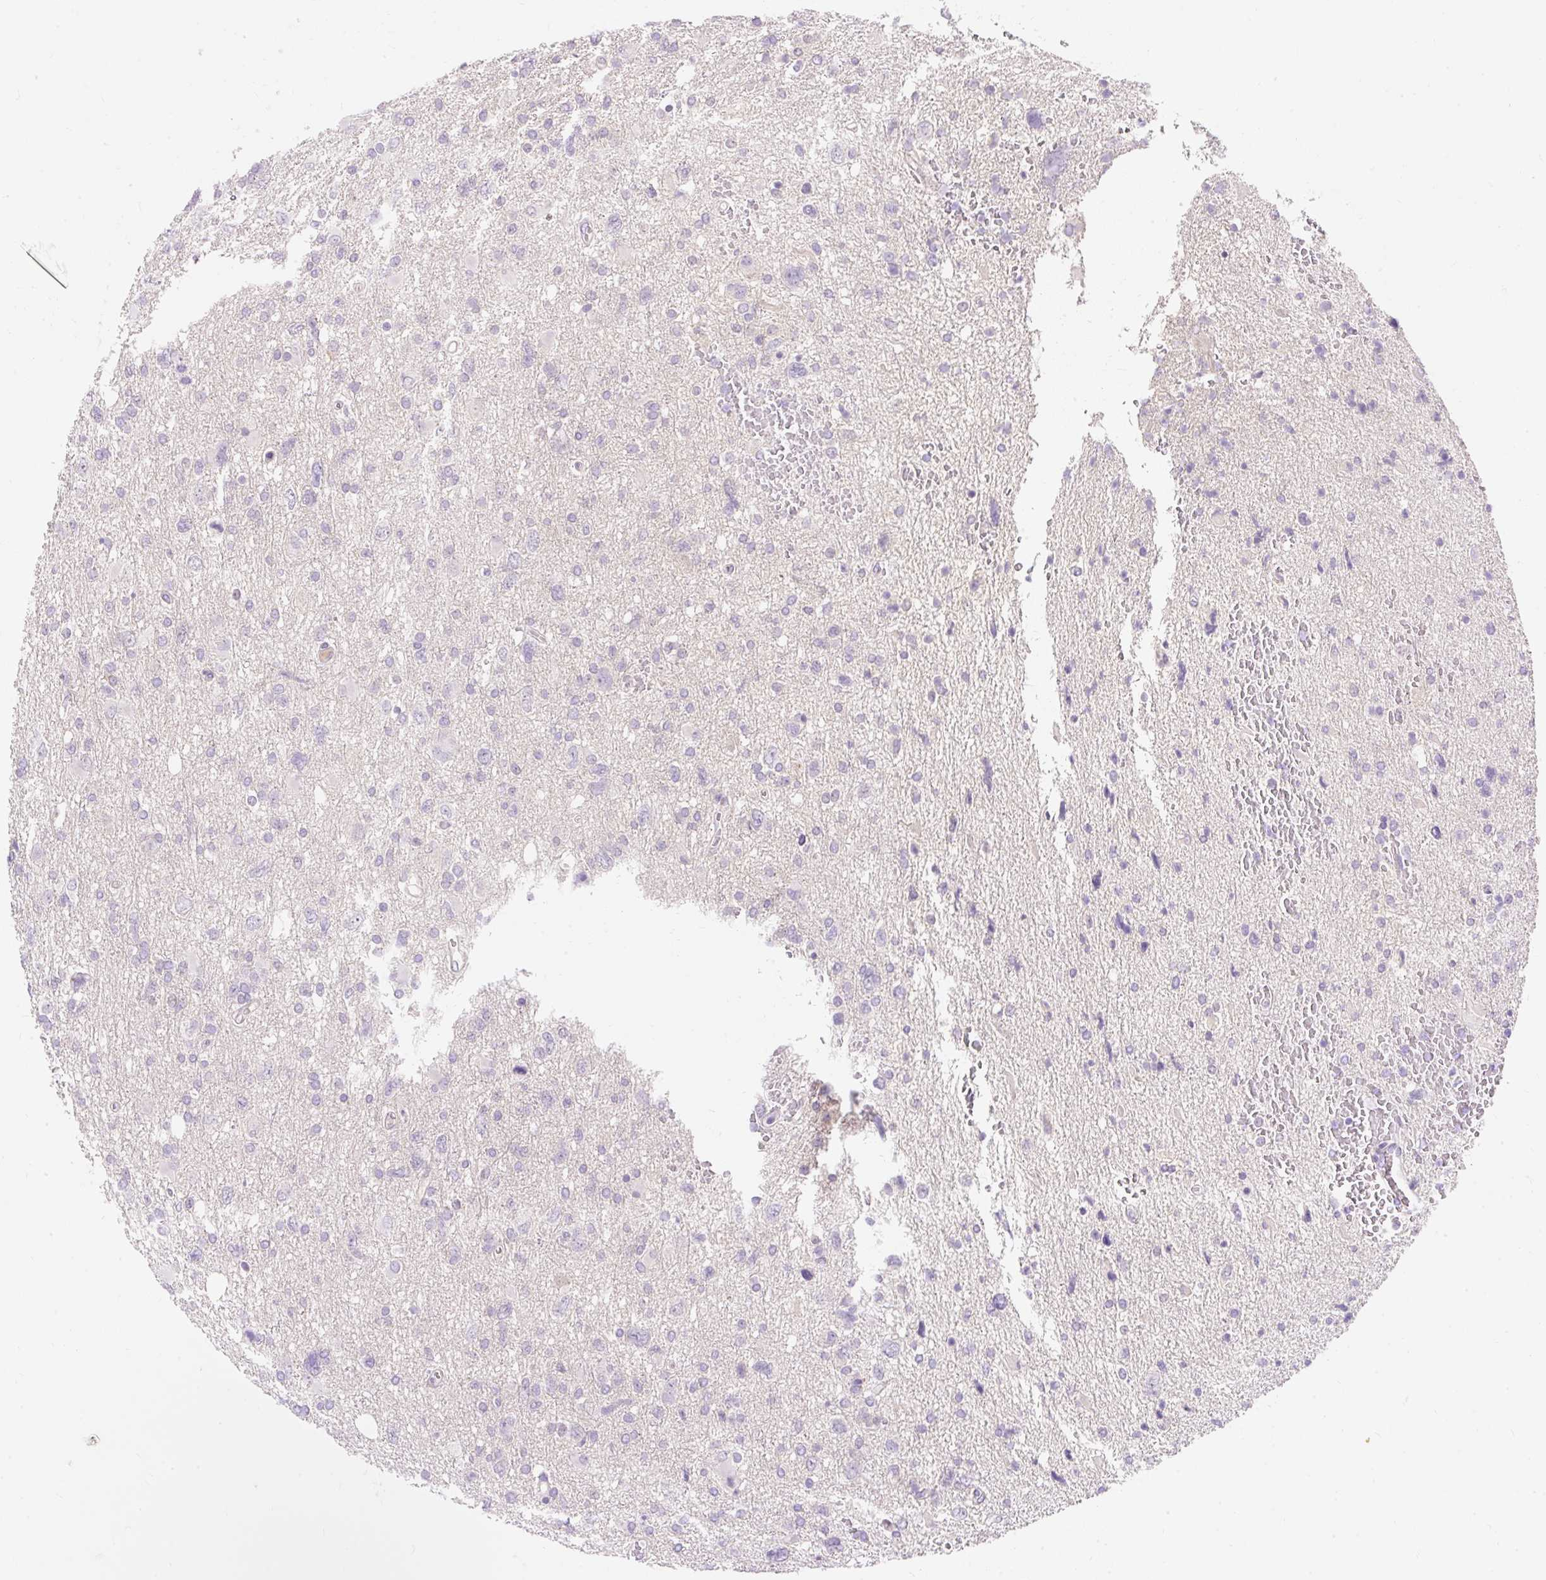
{"staining": {"intensity": "negative", "quantity": "none", "location": "none"}, "tissue": "glioma", "cell_type": "Tumor cells", "image_type": "cancer", "snomed": [{"axis": "morphology", "description": "Glioma, malignant, High grade"}, {"axis": "topography", "description": "Brain"}], "caption": "High power microscopy photomicrograph of an immunohistochemistry (IHC) histopathology image of high-grade glioma (malignant), revealing no significant expression in tumor cells.", "gene": "TMEM150C", "patient": {"sex": "male", "age": 61}}